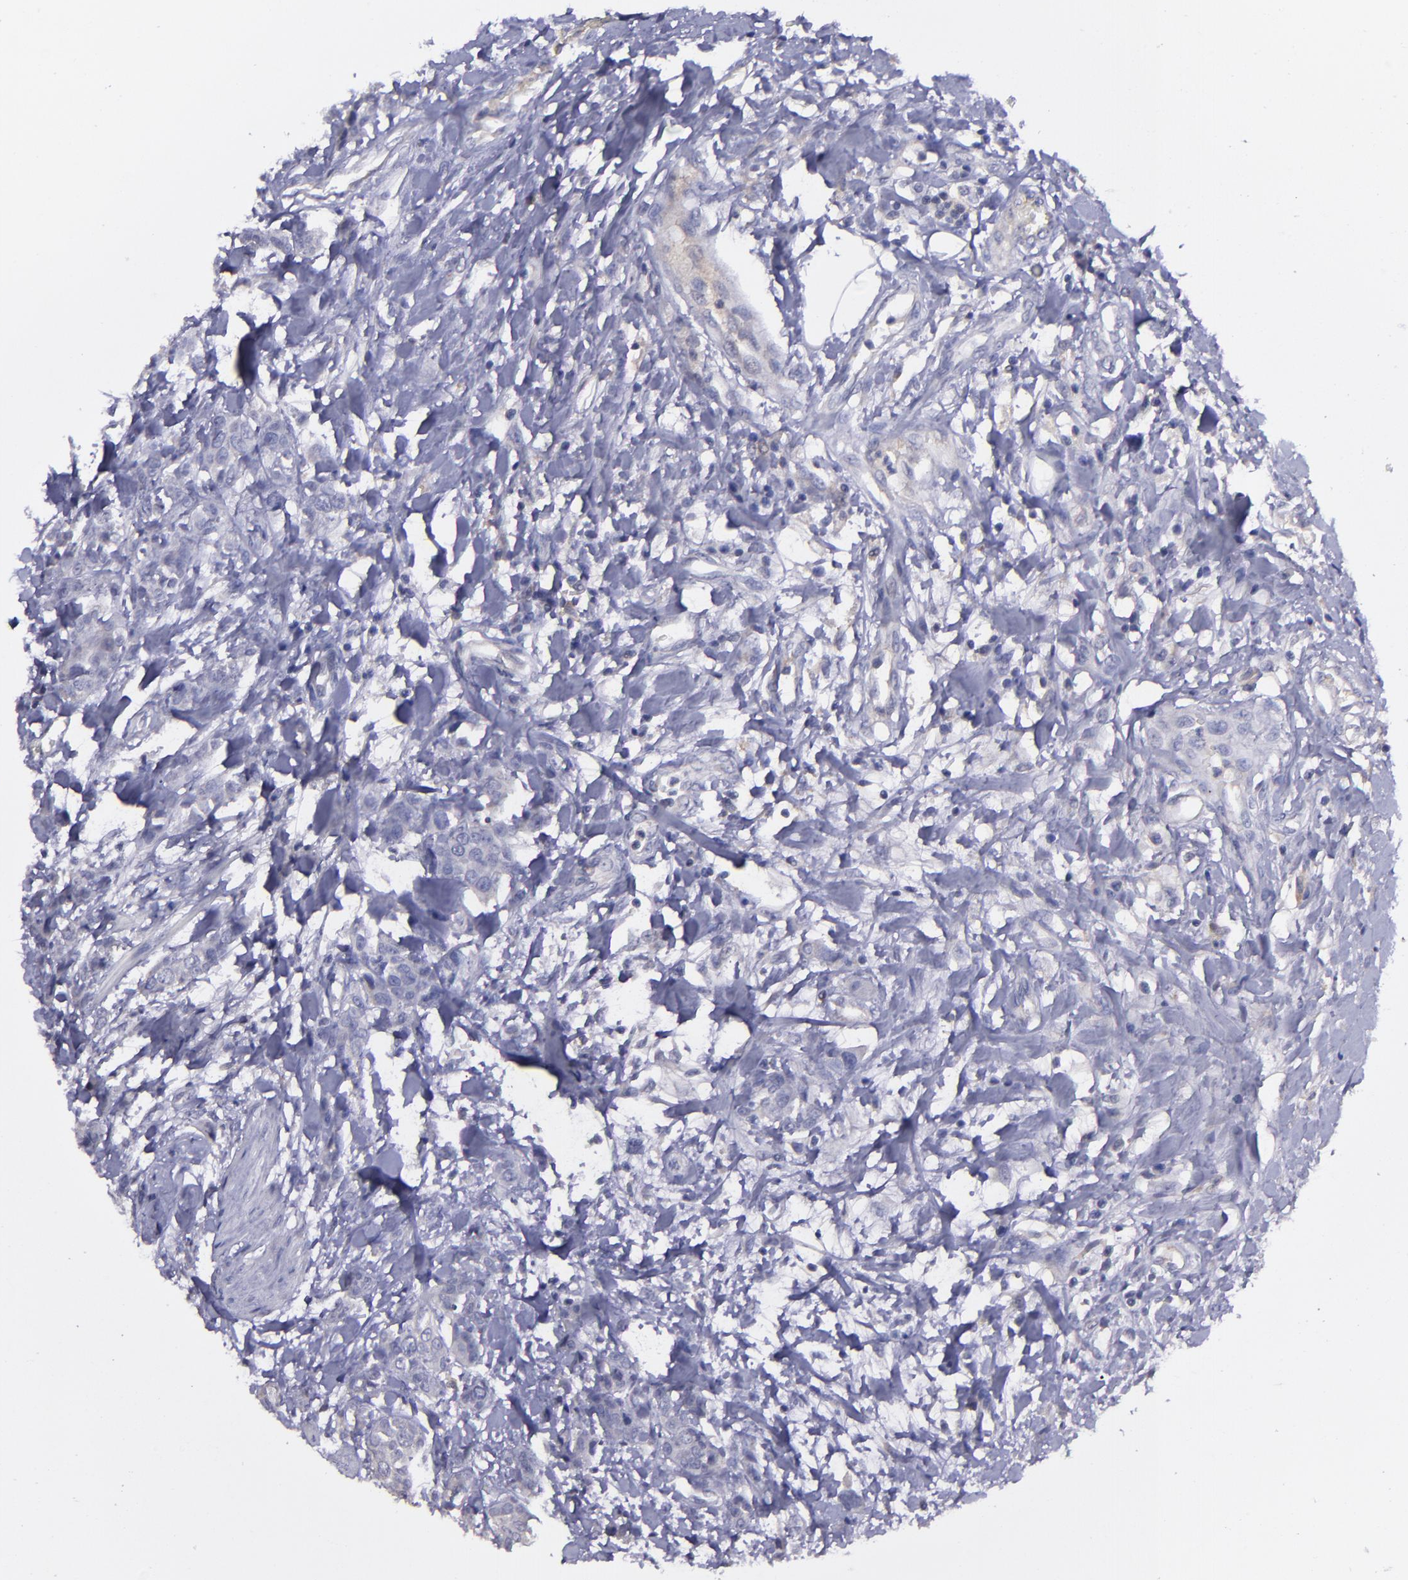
{"staining": {"intensity": "negative", "quantity": "none", "location": "none"}, "tissue": "urothelial cancer", "cell_type": "Tumor cells", "image_type": "cancer", "snomed": [{"axis": "morphology", "description": "Urothelial carcinoma, High grade"}, {"axis": "topography", "description": "Urinary bladder"}], "caption": "Tumor cells show no significant positivity in urothelial cancer.", "gene": "MASP1", "patient": {"sex": "male", "age": 56}}